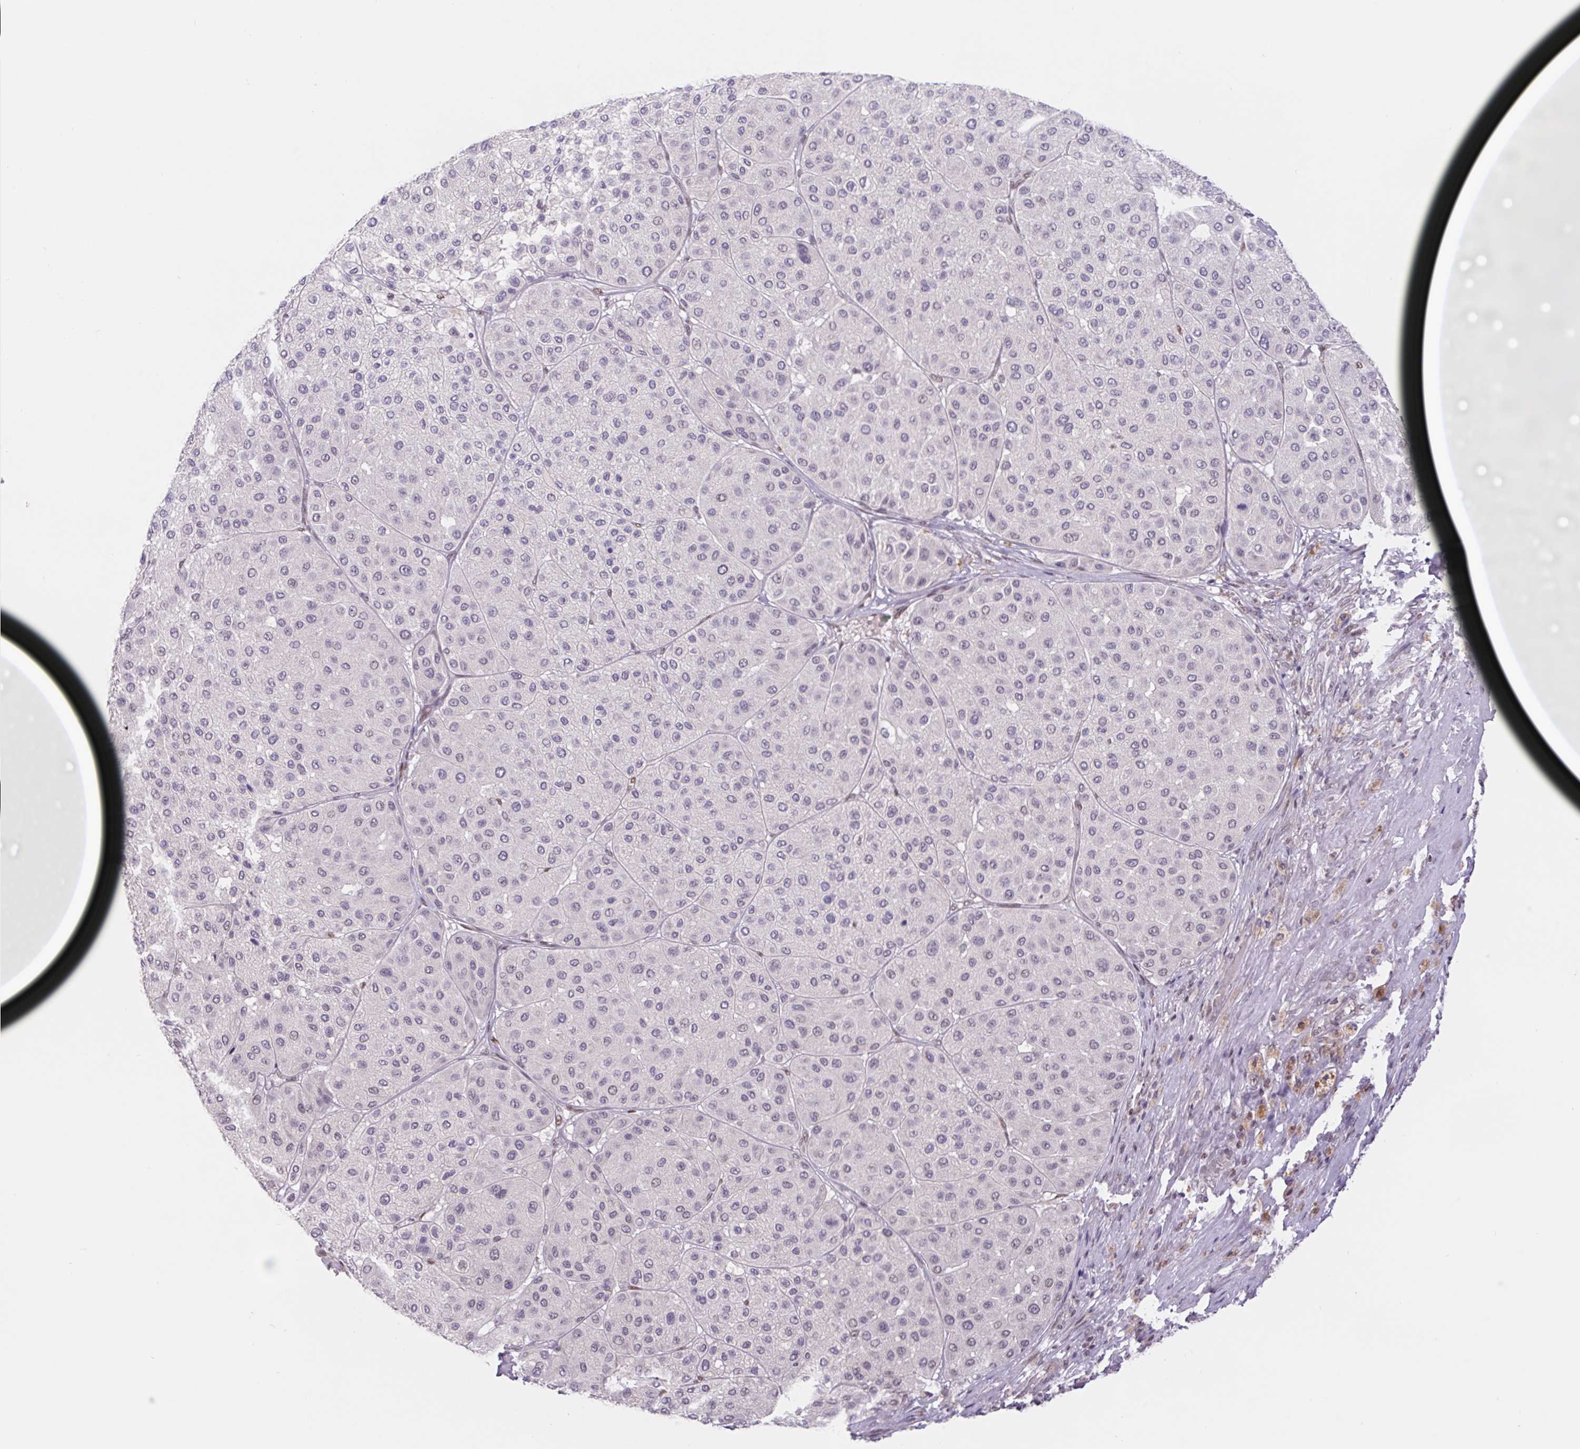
{"staining": {"intensity": "negative", "quantity": "none", "location": "none"}, "tissue": "melanoma", "cell_type": "Tumor cells", "image_type": "cancer", "snomed": [{"axis": "morphology", "description": "Malignant melanoma, Metastatic site"}, {"axis": "topography", "description": "Smooth muscle"}], "caption": "There is no significant expression in tumor cells of melanoma.", "gene": "TRERF1", "patient": {"sex": "male", "age": 41}}